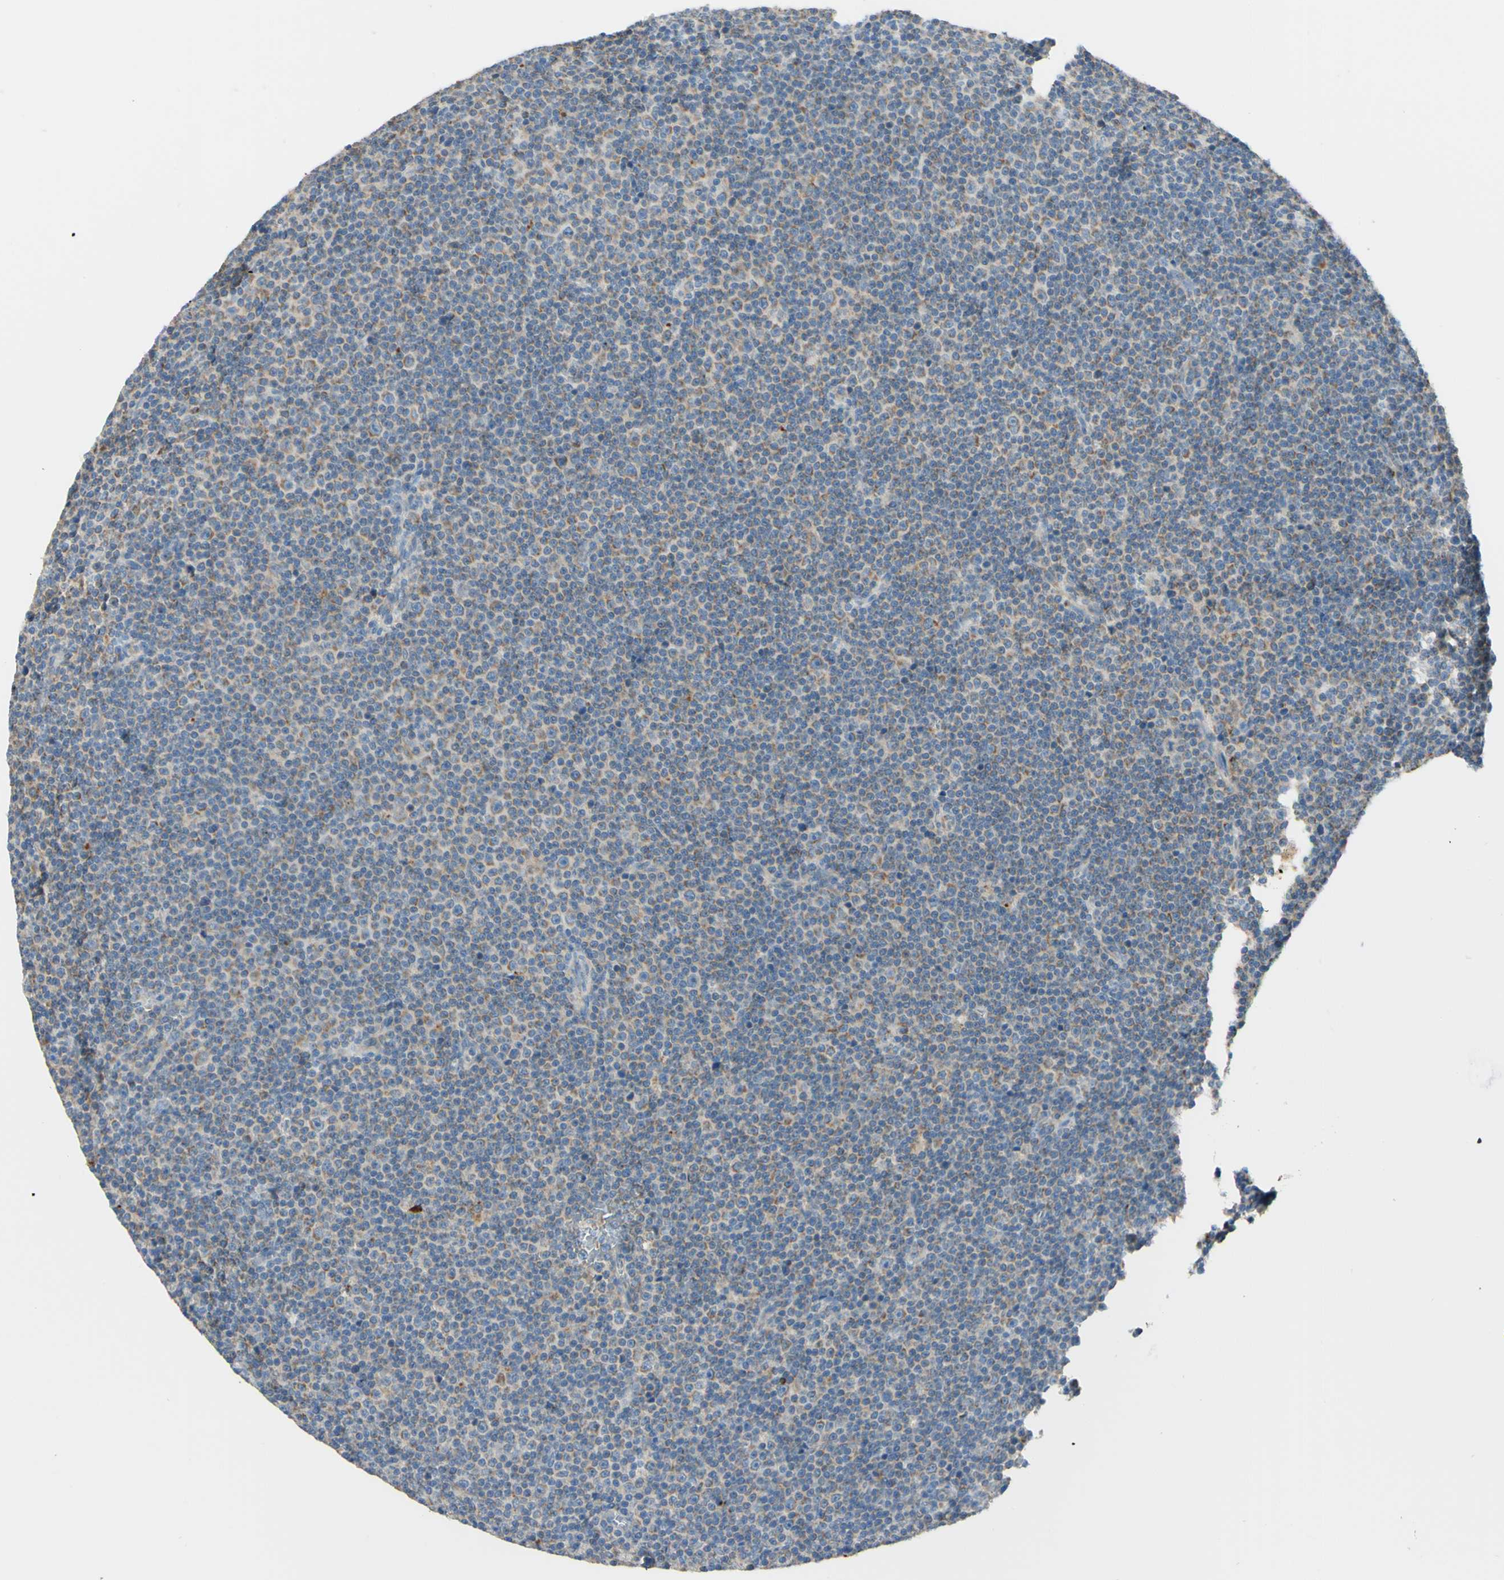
{"staining": {"intensity": "moderate", "quantity": "<25%", "location": "cytoplasmic/membranous"}, "tissue": "lymphoma", "cell_type": "Tumor cells", "image_type": "cancer", "snomed": [{"axis": "morphology", "description": "Malignant lymphoma, non-Hodgkin's type, Low grade"}, {"axis": "topography", "description": "Lymph node"}], "caption": "The image reveals staining of lymphoma, revealing moderate cytoplasmic/membranous protein positivity (brown color) within tumor cells. (DAB IHC with brightfield microscopy, high magnification).", "gene": "ARMC10", "patient": {"sex": "female", "age": 67}}